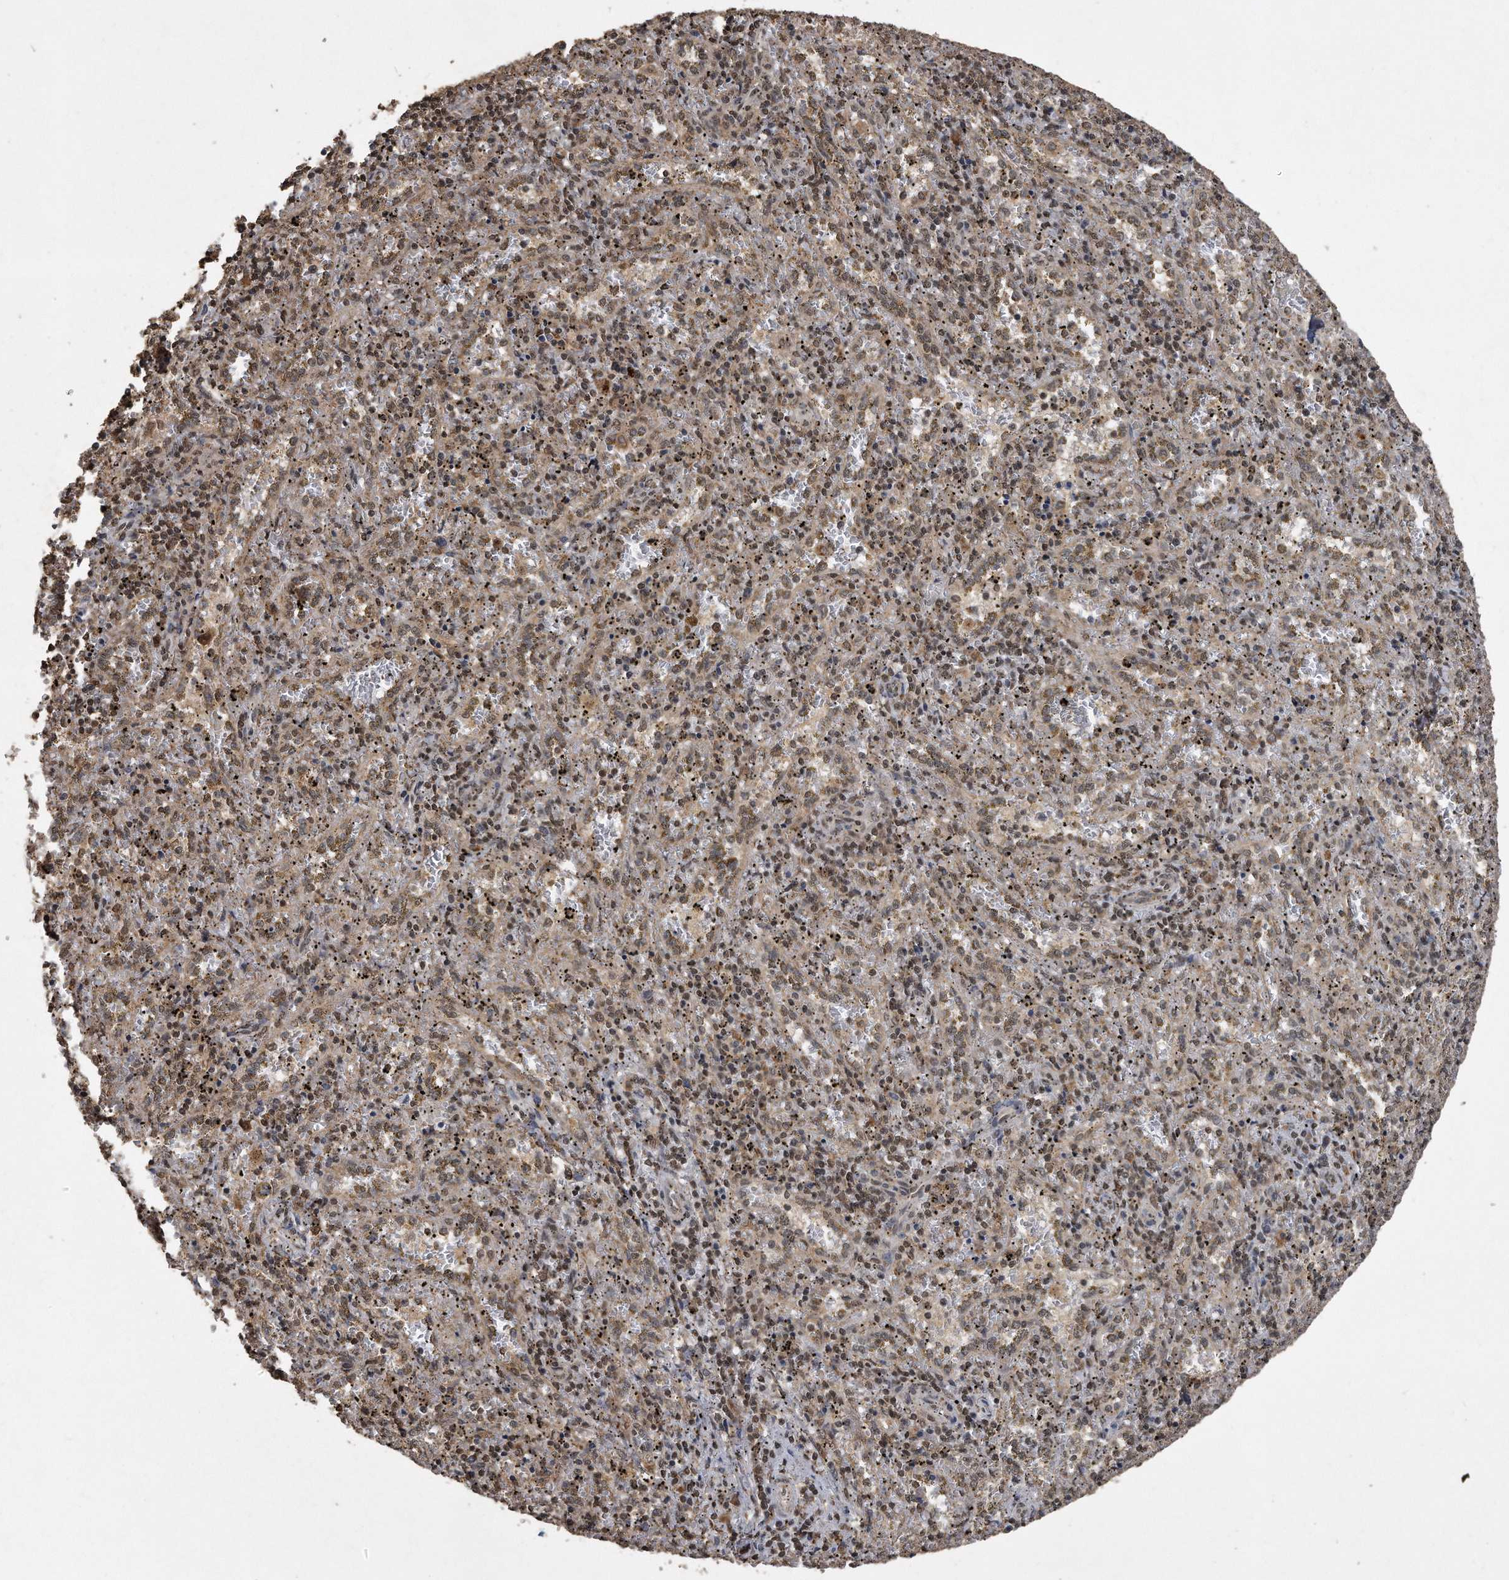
{"staining": {"intensity": "weak", "quantity": "25%-75%", "location": "nuclear"}, "tissue": "spleen", "cell_type": "Cells in red pulp", "image_type": "normal", "snomed": [{"axis": "morphology", "description": "Normal tissue, NOS"}, {"axis": "topography", "description": "Spleen"}], "caption": "DAB immunohistochemical staining of benign human spleen reveals weak nuclear protein staining in about 25%-75% of cells in red pulp.", "gene": "CRYZL1", "patient": {"sex": "male", "age": 11}}